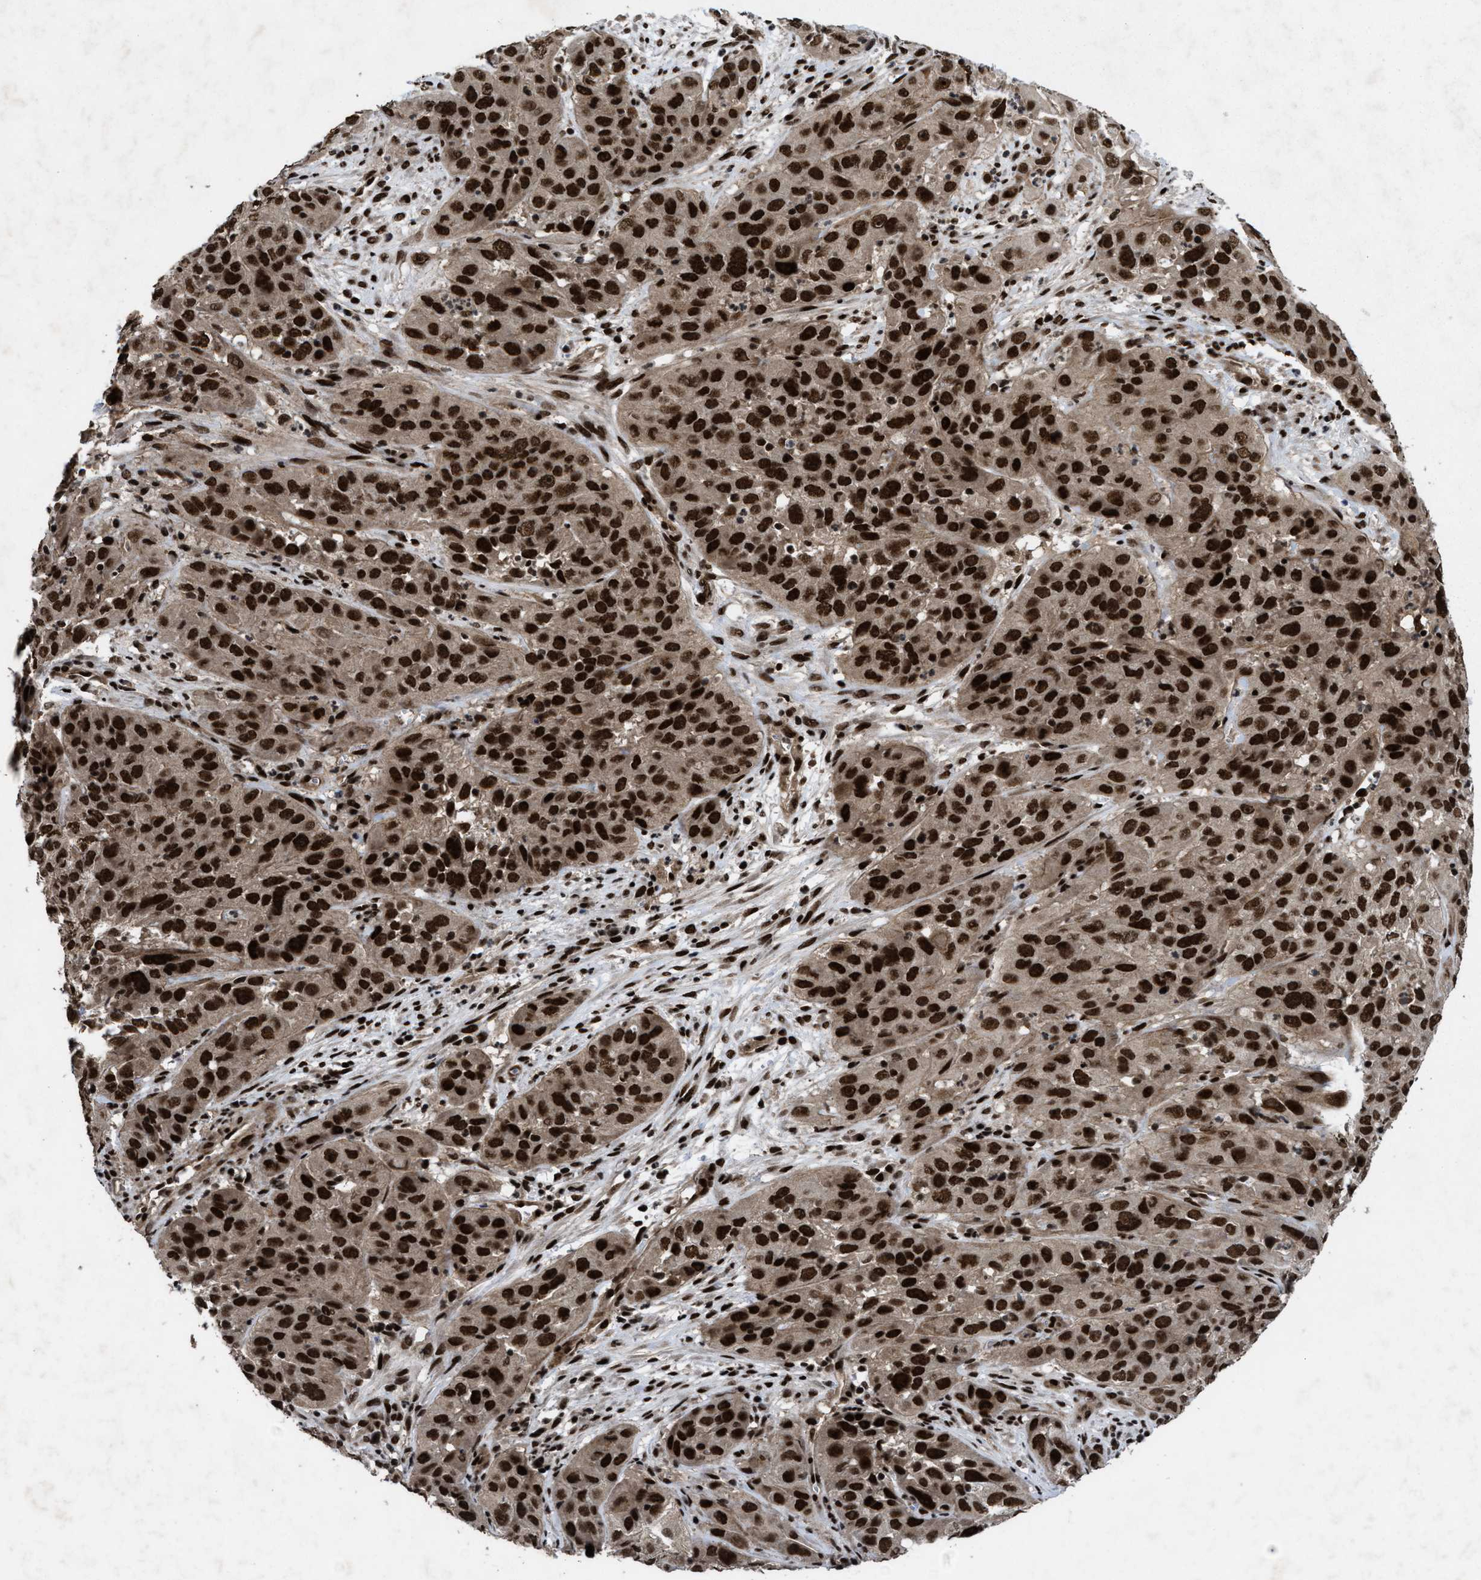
{"staining": {"intensity": "strong", "quantity": ">75%", "location": "nuclear"}, "tissue": "cervical cancer", "cell_type": "Tumor cells", "image_type": "cancer", "snomed": [{"axis": "morphology", "description": "Squamous cell carcinoma, NOS"}, {"axis": "topography", "description": "Cervix"}], "caption": "Immunohistochemistry image of cervical cancer (squamous cell carcinoma) stained for a protein (brown), which shows high levels of strong nuclear staining in approximately >75% of tumor cells.", "gene": "WIZ", "patient": {"sex": "female", "age": 32}}